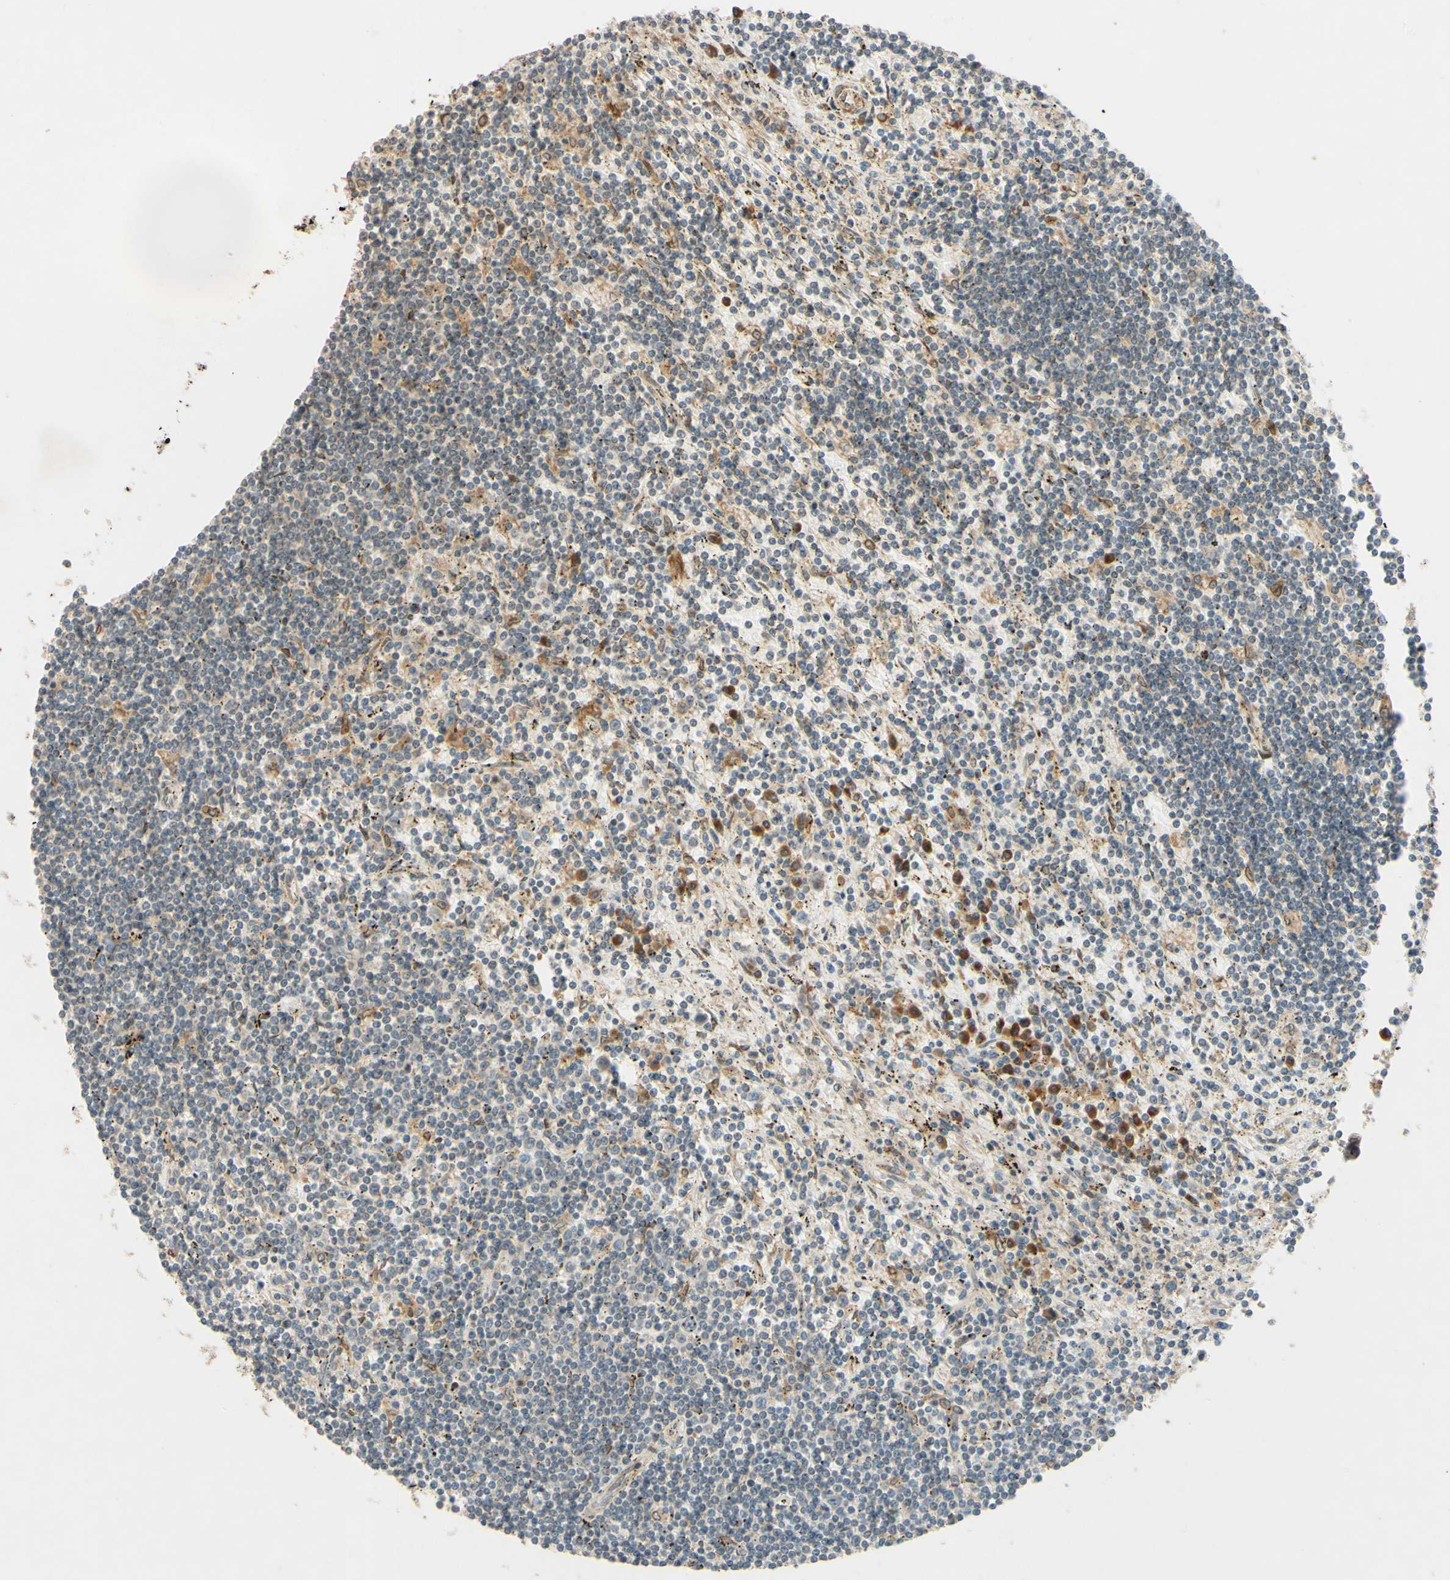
{"staining": {"intensity": "moderate", "quantity": "<25%", "location": "cytoplasmic/membranous,nuclear"}, "tissue": "lymphoma", "cell_type": "Tumor cells", "image_type": "cancer", "snomed": [{"axis": "morphology", "description": "Malignant lymphoma, non-Hodgkin's type, Low grade"}, {"axis": "topography", "description": "Spleen"}], "caption": "Protein expression analysis of malignant lymphoma, non-Hodgkin's type (low-grade) exhibits moderate cytoplasmic/membranous and nuclear staining in approximately <25% of tumor cells.", "gene": "PTPRU", "patient": {"sex": "male", "age": 76}}